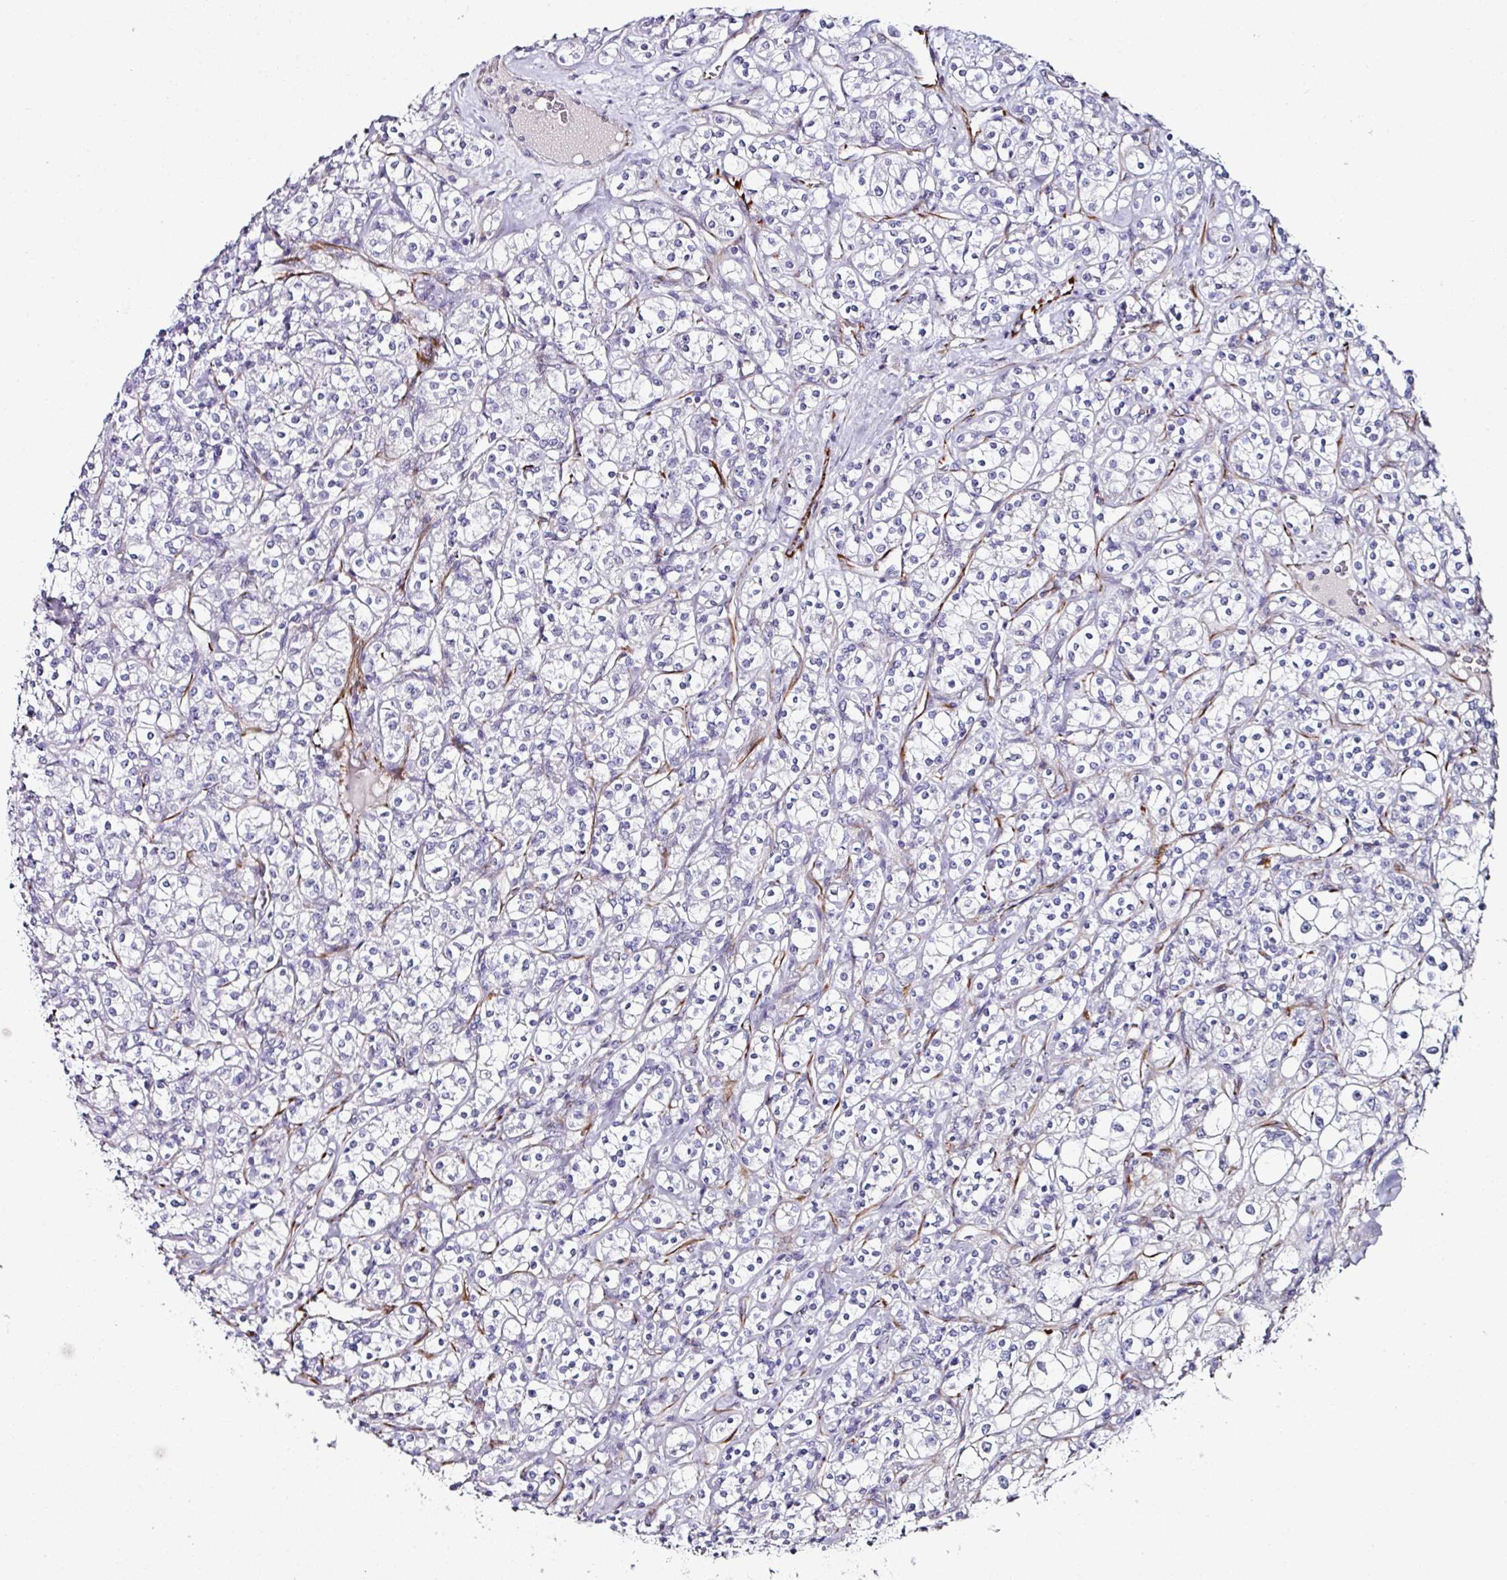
{"staining": {"intensity": "negative", "quantity": "none", "location": "none"}, "tissue": "renal cancer", "cell_type": "Tumor cells", "image_type": "cancer", "snomed": [{"axis": "morphology", "description": "Adenocarcinoma, NOS"}, {"axis": "topography", "description": "Kidney"}], "caption": "A high-resolution image shows immunohistochemistry (IHC) staining of adenocarcinoma (renal), which displays no significant staining in tumor cells.", "gene": "TMPRSS9", "patient": {"sex": "male", "age": 77}}